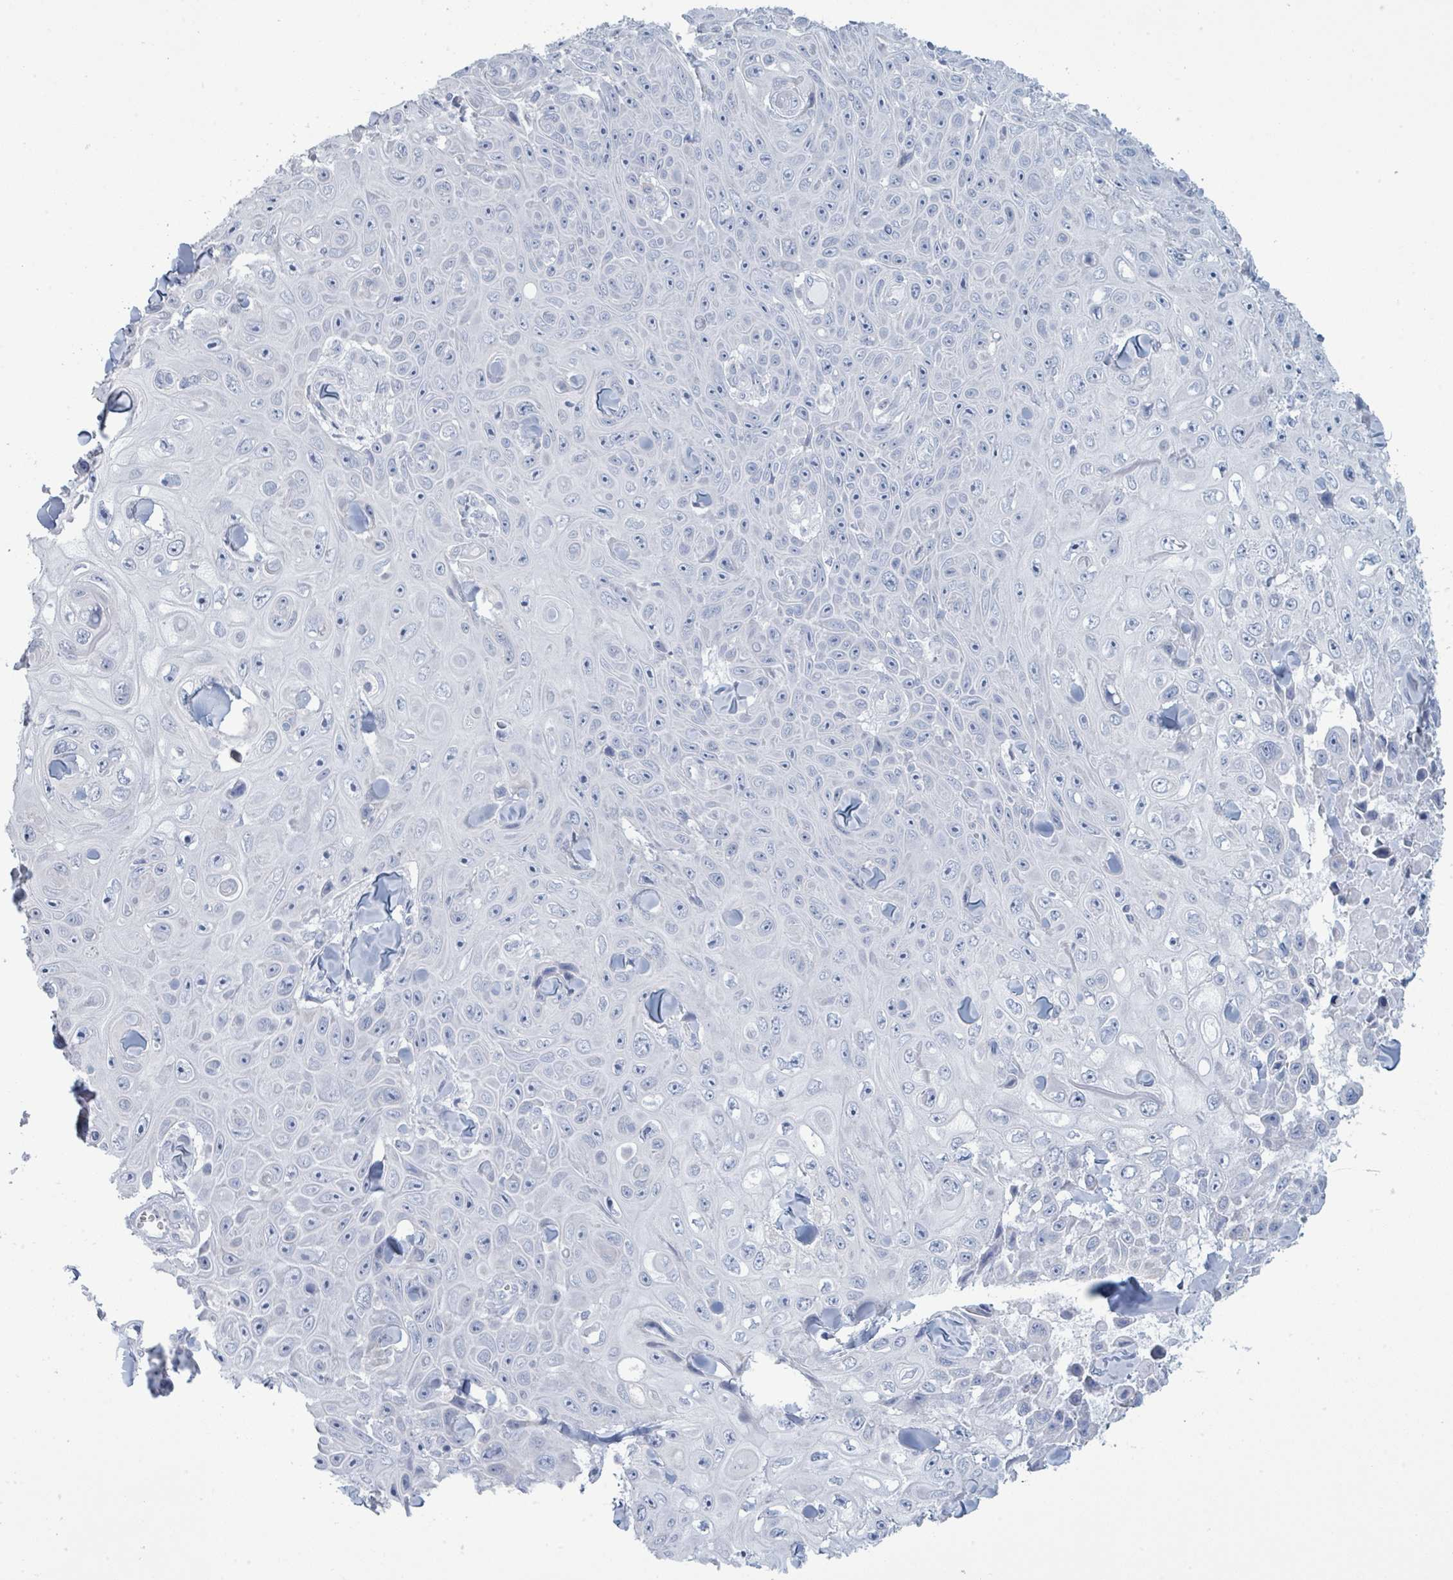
{"staining": {"intensity": "negative", "quantity": "none", "location": "none"}, "tissue": "skin cancer", "cell_type": "Tumor cells", "image_type": "cancer", "snomed": [{"axis": "morphology", "description": "Squamous cell carcinoma, NOS"}, {"axis": "topography", "description": "Skin"}], "caption": "This is an IHC histopathology image of skin squamous cell carcinoma. There is no expression in tumor cells.", "gene": "PGA3", "patient": {"sex": "male", "age": 82}}